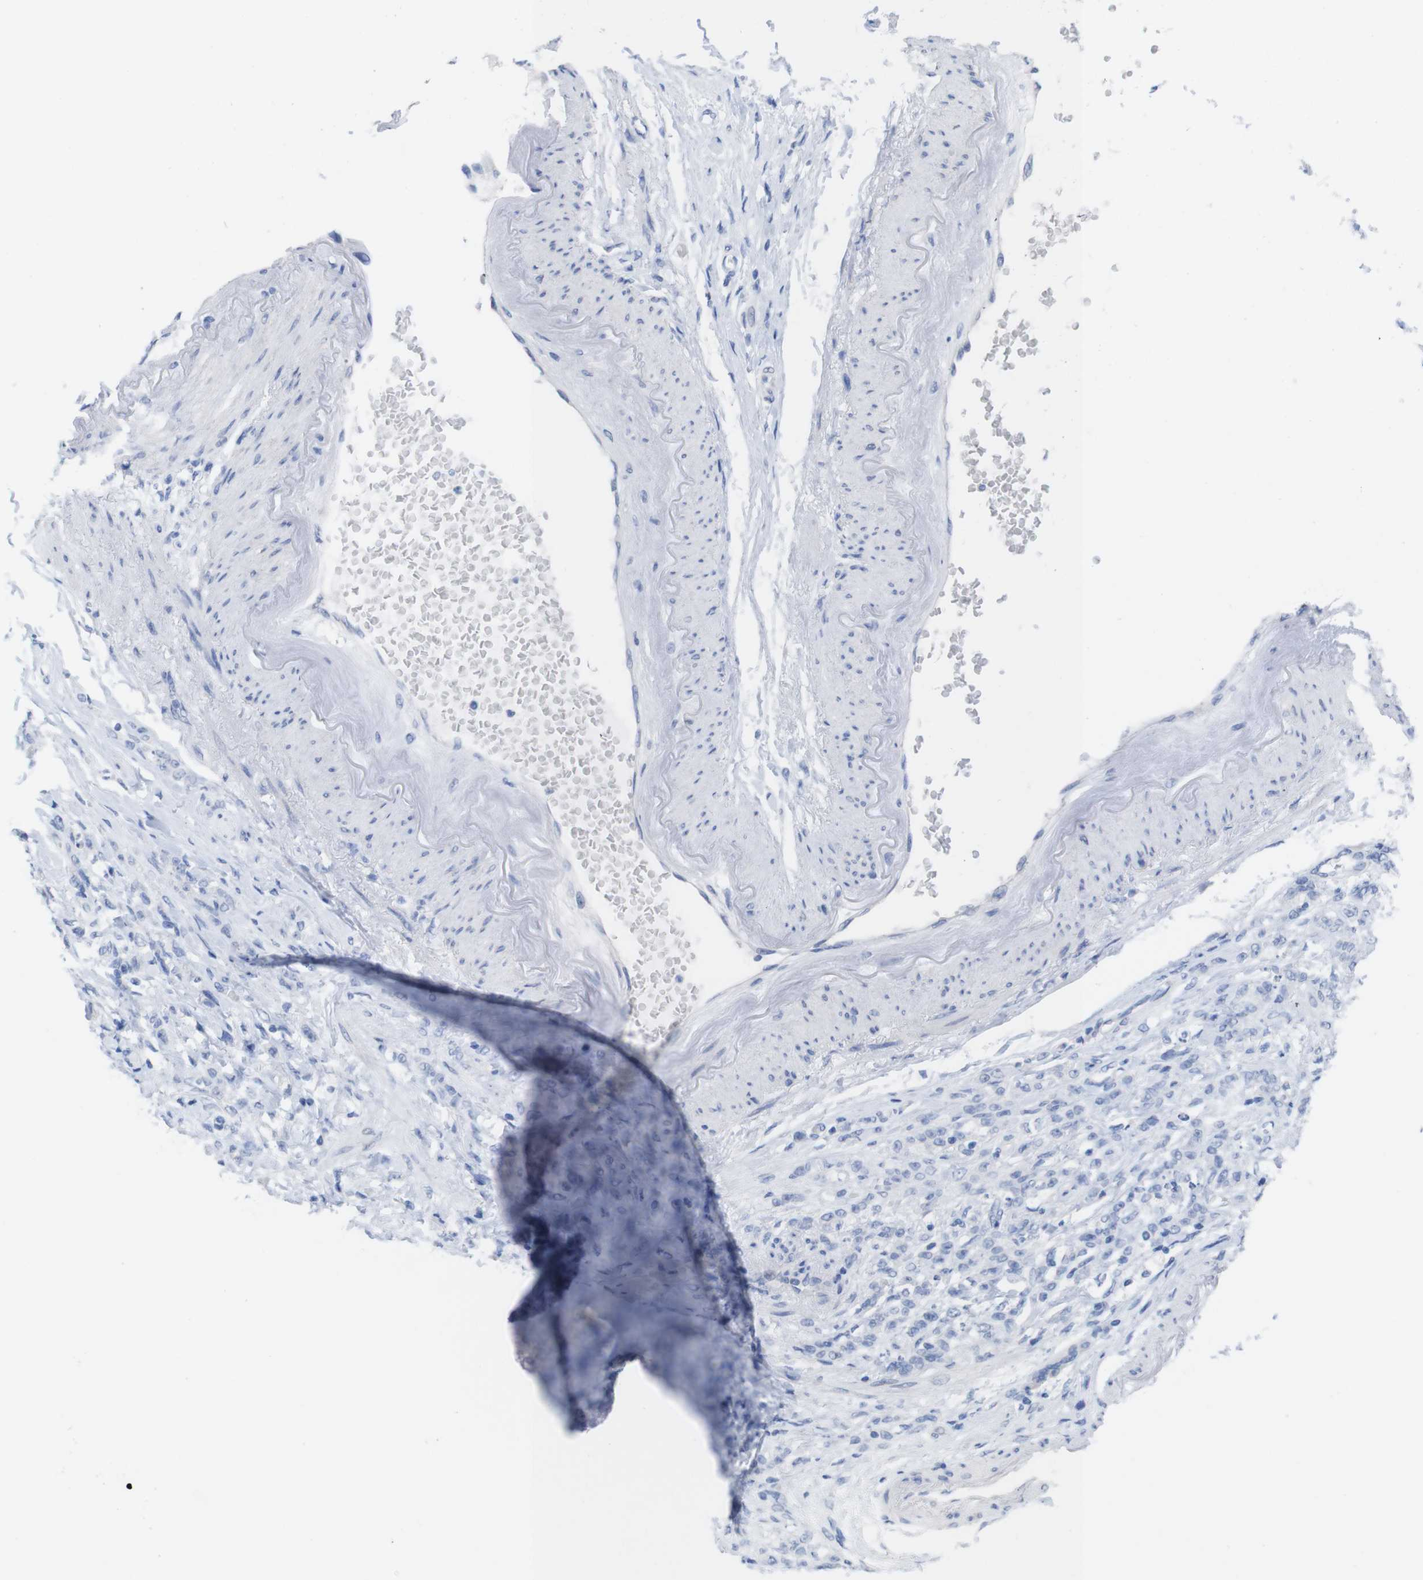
{"staining": {"intensity": "negative", "quantity": "none", "location": "none"}, "tissue": "stomach cancer", "cell_type": "Tumor cells", "image_type": "cancer", "snomed": [{"axis": "morphology", "description": "Adenocarcinoma, NOS"}, {"axis": "topography", "description": "Stomach"}], "caption": "High power microscopy micrograph of an IHC micrograph of adenocarcinoma (stomach), revealing no significant positivity in tumor cells. (Immunohistochemistry, brightfield microscopy, high magnification).", "gene": "PNMA1", "patient": {"sex": "male", "age": 82}}